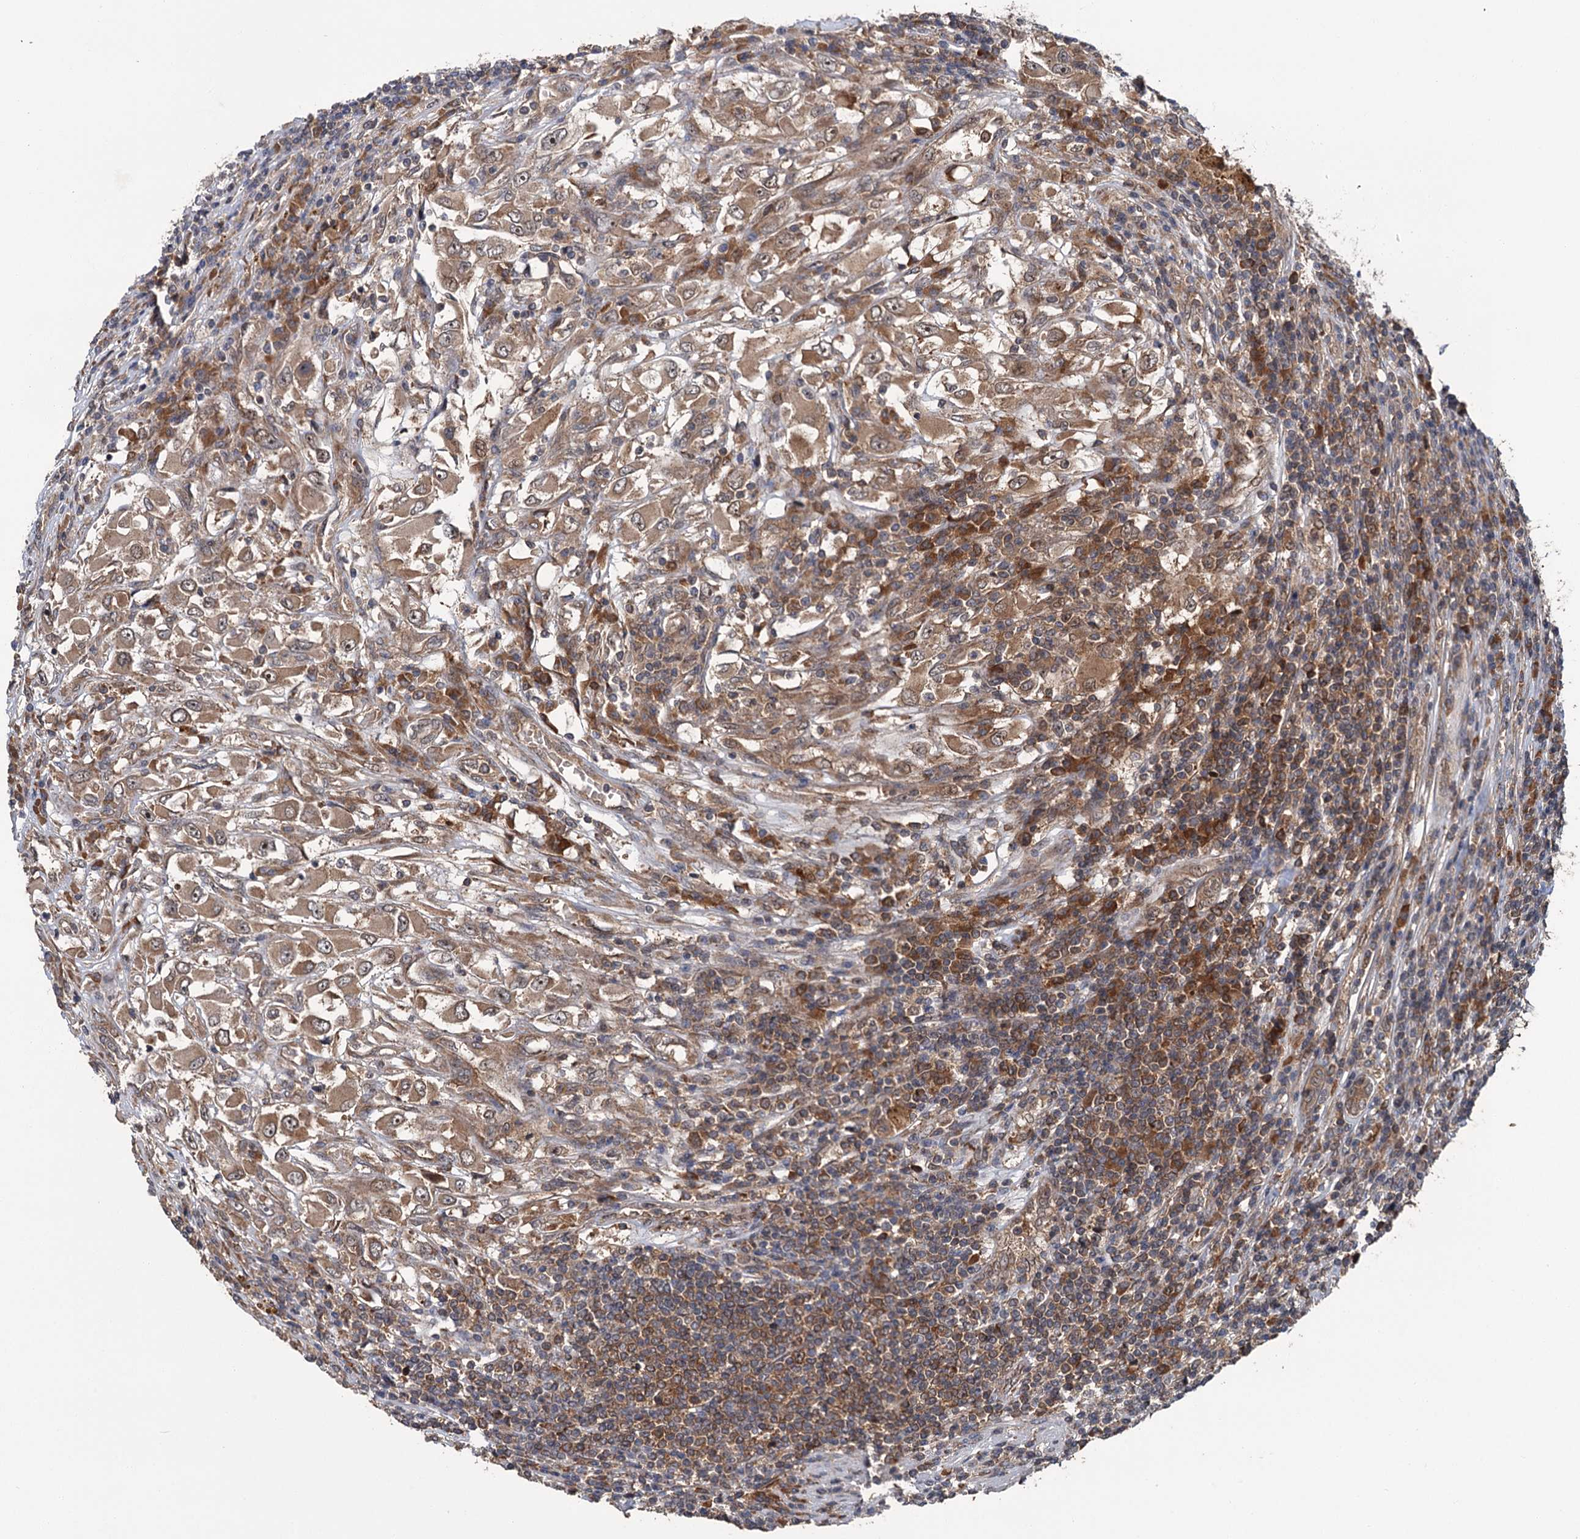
{"staining": {"intensity": "moderate", "quantity": ">75%", "location": "cytoplasmic/membranous"}, "tissue": "renal cancer", "cell_type": "Tumor cells", "image_type": "cancer", "snomed": [{"axis": "morphology", "description": "Adenocarcinoma, NOS"}, {"axis": "topography", "description": "Kidney"}], "caption": "This is a histology image of immunohistochemistry staining of adenocarcinoma (renal), which shows moderate staining in the cytoplasmic/membranous of tumor cells.", "gene": "KANSL2", "patient": {"sex": "female", "age": 52}}